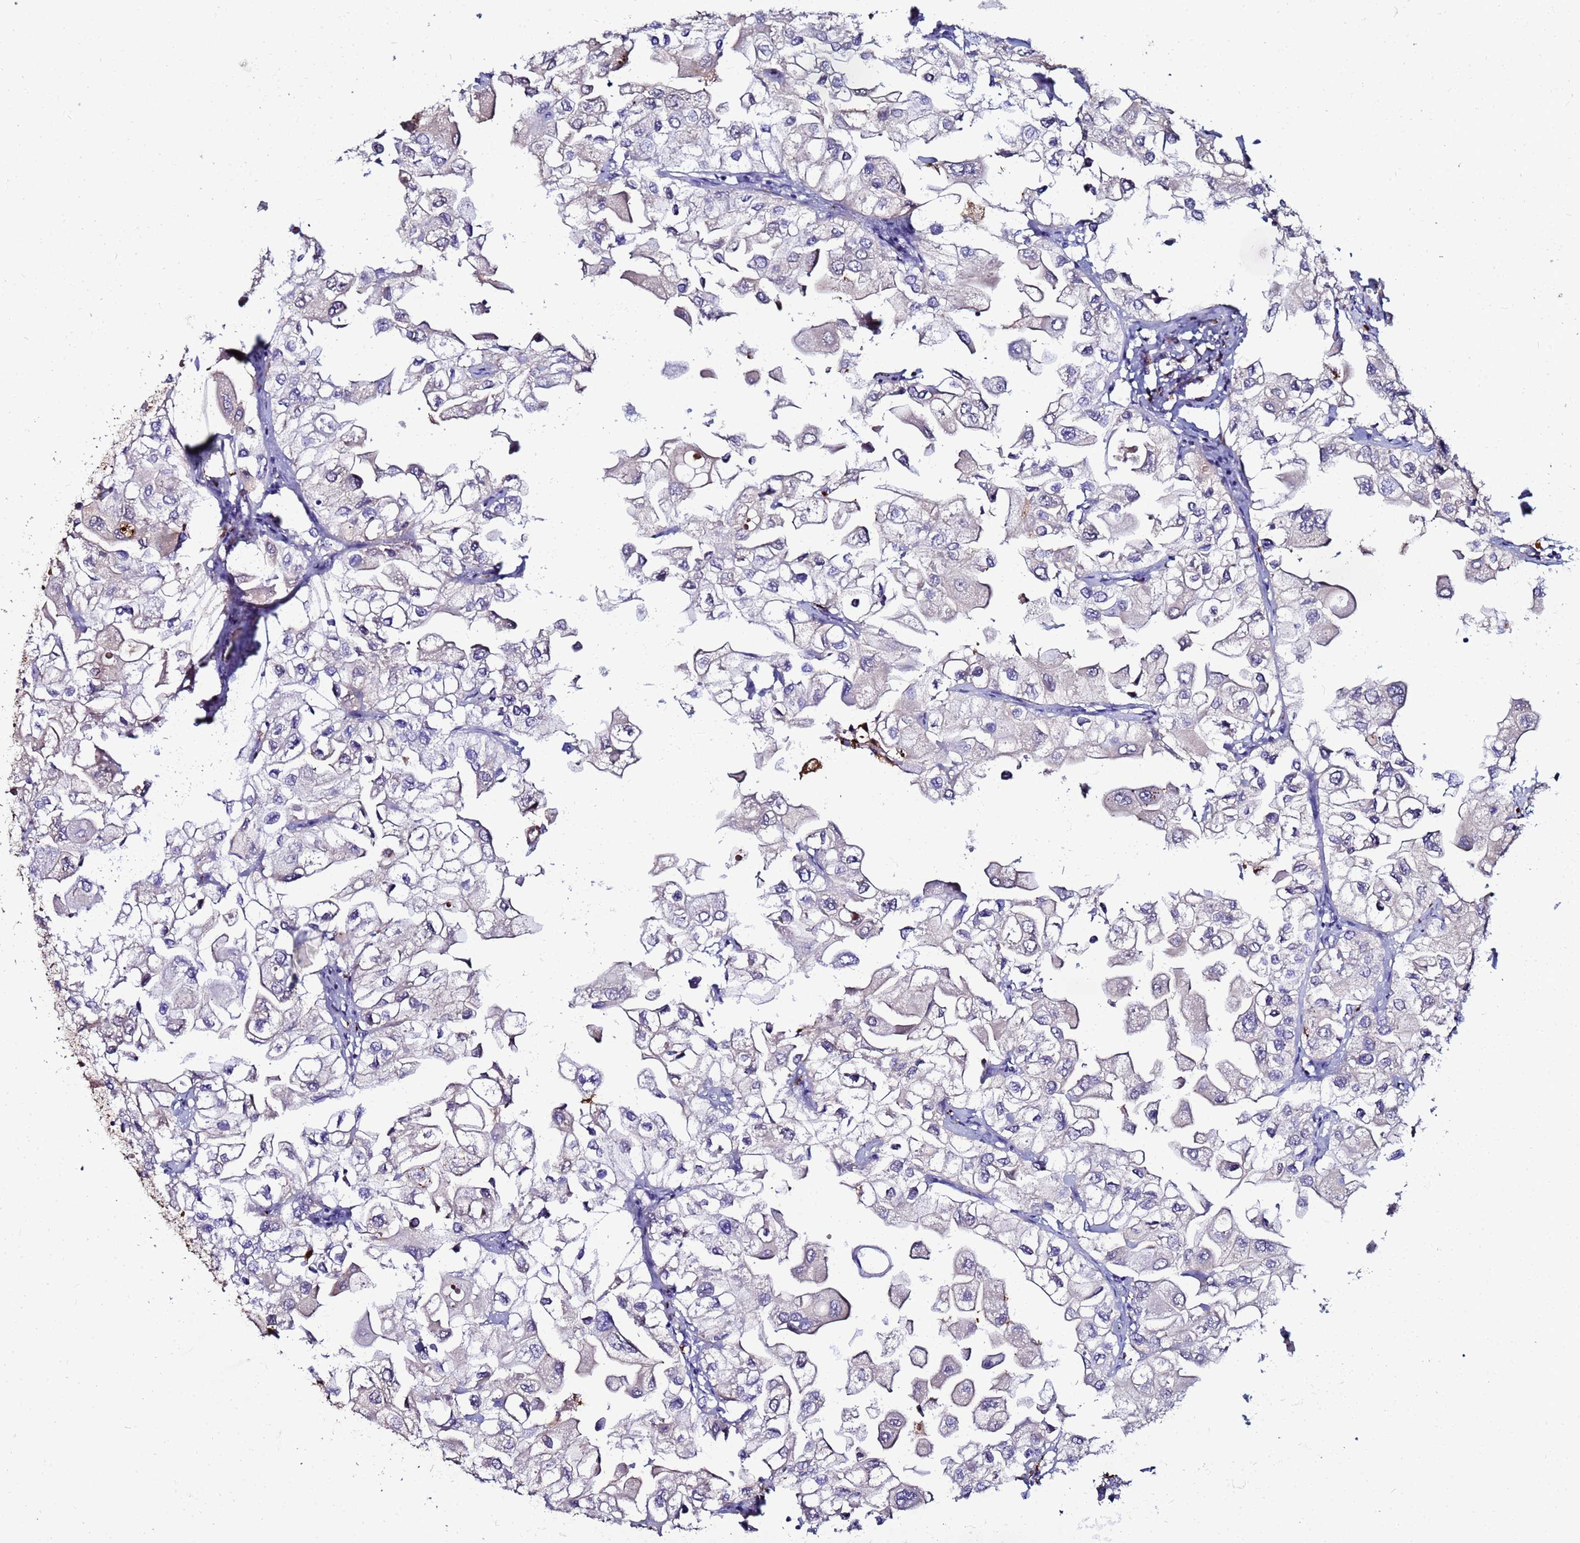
{"staining": {"intensity": "negative", "quantity": "none", "location": "none"}, "tissue": "urothelial cancer", "cell_type": "Tumor cells", "image_type": "cancer", "snomed": [{"axis": "morphology", "description": "Urothelial carcinoma, High grade"}, {"axis": "topography", "description": "Urinary bladder"}], "caption": "This is an immunohistochemistry photomicrograph of human urothelial carcinoma (high-grade). There is no positivity in tumor cells.", "gene": "TUBAL3", "patient": {"sex": "male", "age": 64}}